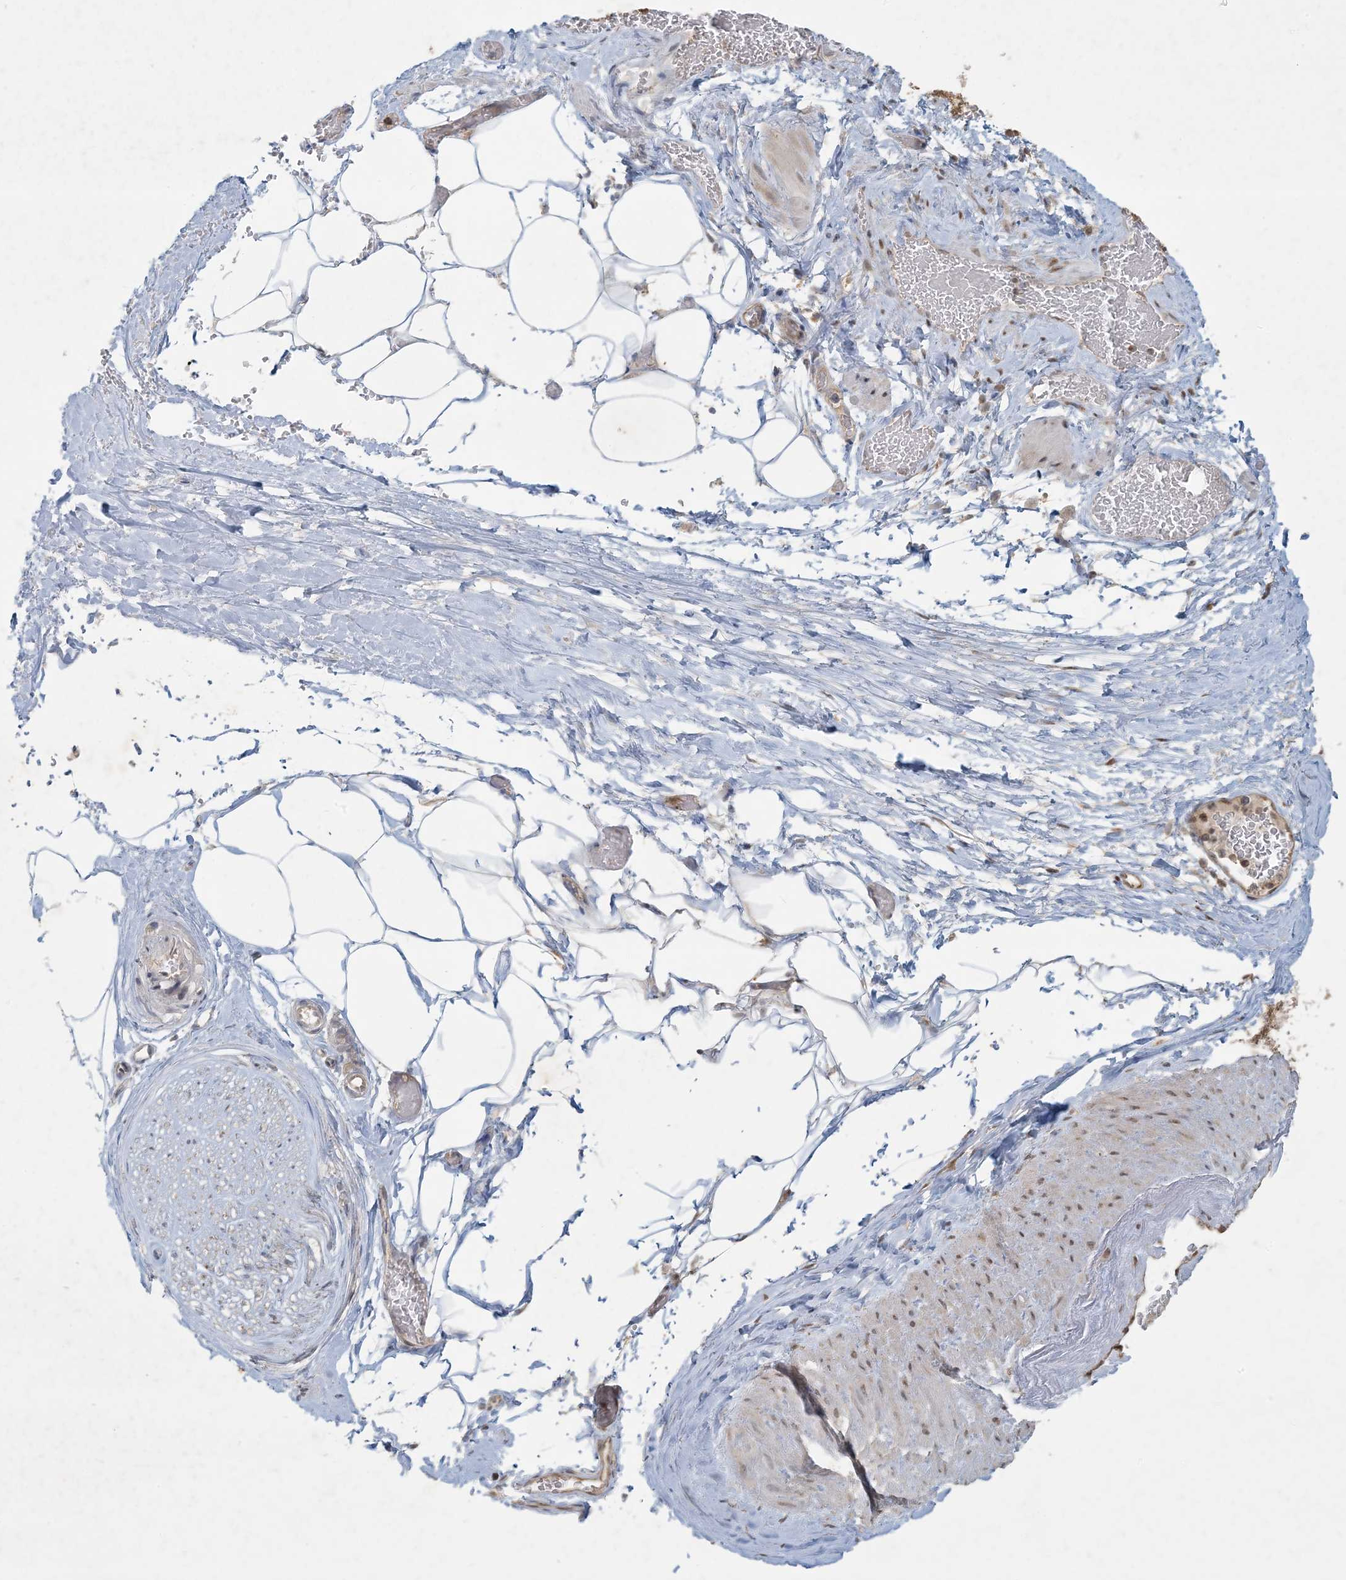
{"staining": {"intensity": "negative", "quantity": "none", "location": "none"}, "tissue": "adipose tissue", "cell_type": "Adipocytes", "image_type": "normal", "snomed": [{"axis": "morphology", "description": "Normal tissue, NOS"}, {"axis": "morphology", "description": "Adenocarcinoma, Low grade"}, {"axis": "topography", "description": "Prostate"}, {"axis": "topography", "description": "Peripheral nerve tissue"}], "caption": "The immunohistochemistry micrograph has no significant positivity in adipocytes of adipose tissue.", "gene": "BCORL1", "patient": {"sex": "male", "age": 63}}